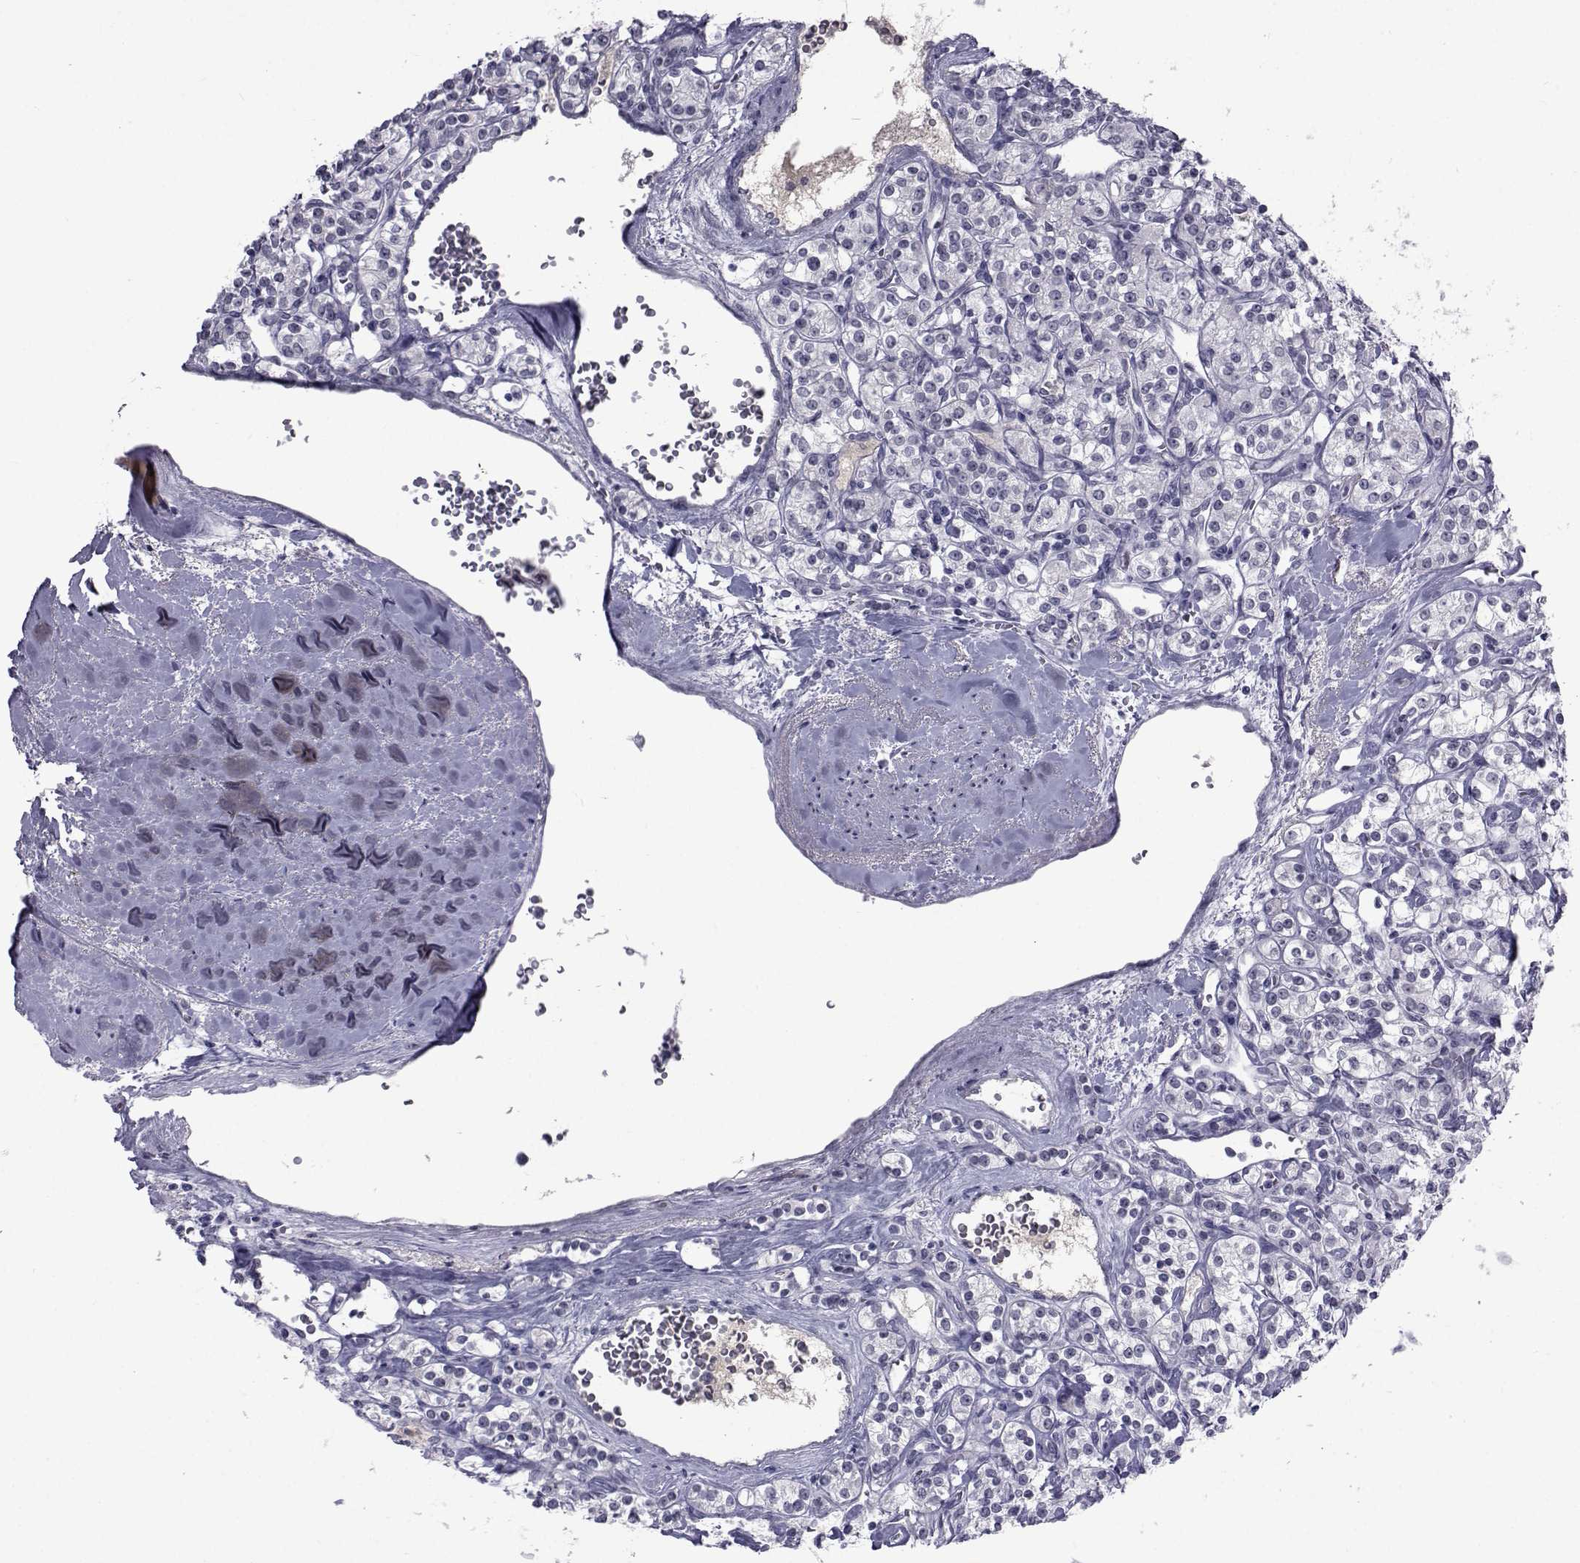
{"staining": {"intensity": "negative", "quantity": "none", "location": "none"}, "tissue": "renal cancer", "cell_type": "Tumor cells", "image_type": "cancer", "snomed": [{"axis": "morphology", "description": "Adenocarcinoma, NOS"}, {"axis": "topography", "description": "Kidney"}], "caption": "Immunohistochemistry (IHC) of human renal cancer (adenocarcinoma) exhibits no staining in tumor cells.", "gene": "PAX2", "patient": {"sex": "male", "age": 77}}